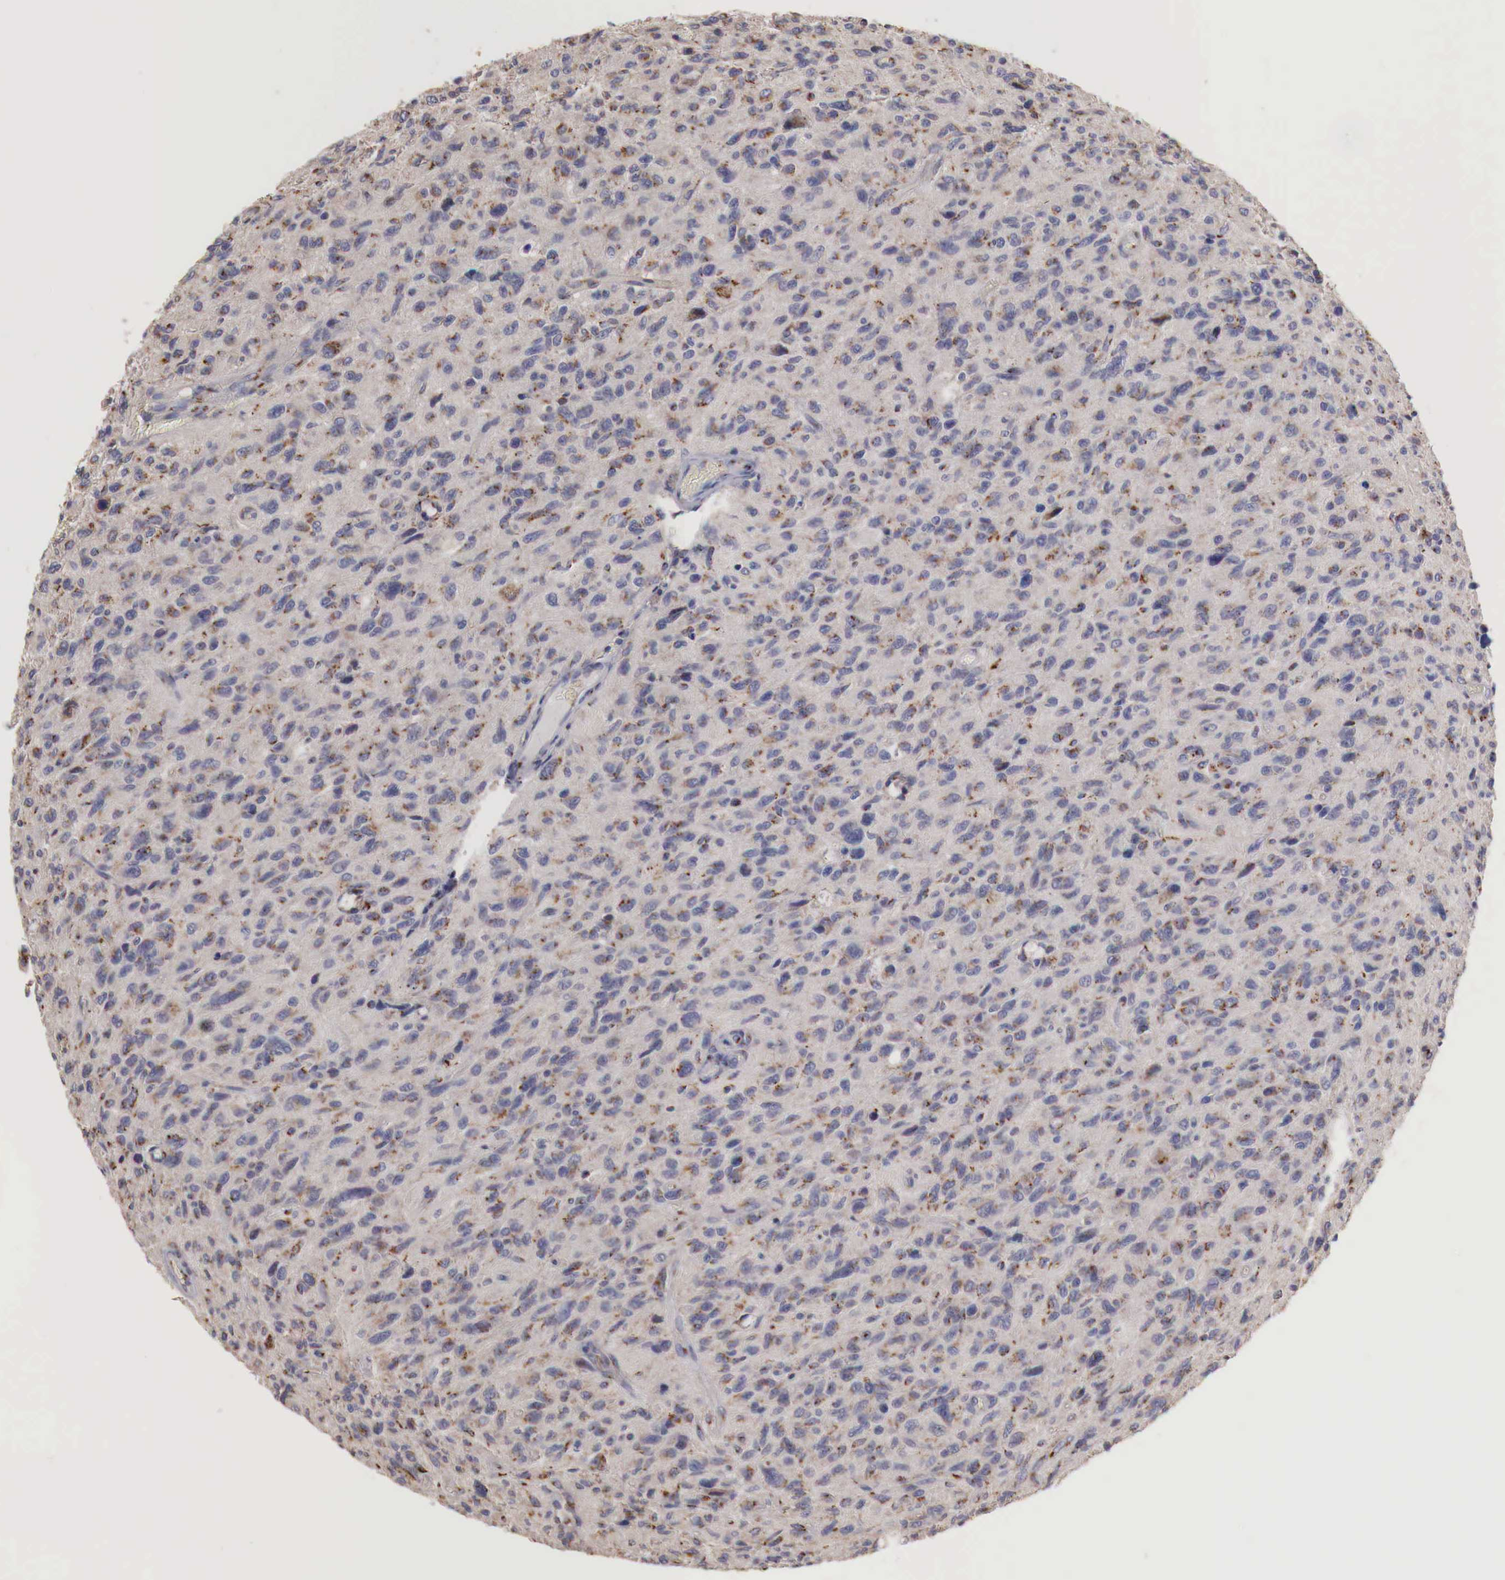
{"staining": {"intensity": "moderate", "quantity": "25%-75%", "location": "cytoplasmic/membranous"}, "tissue": "glioma", "cell_type": "Tumor cells", "image_type": "cancer", "snomed": [{"axis": "morphology", "description": "Glioma, malignant, High grade"}, {"axis": "topography", "description": "Brain"}], "caption": "IHC image of malignant high-grade glioma stained for a protein (brown), which reveals medium levels of moderate cytoplasmic/membranous positivity in approximately 25%-75% of tumor cells.", "gene": "SYAP1", "patient": {"sex": "female", "age": 60}}